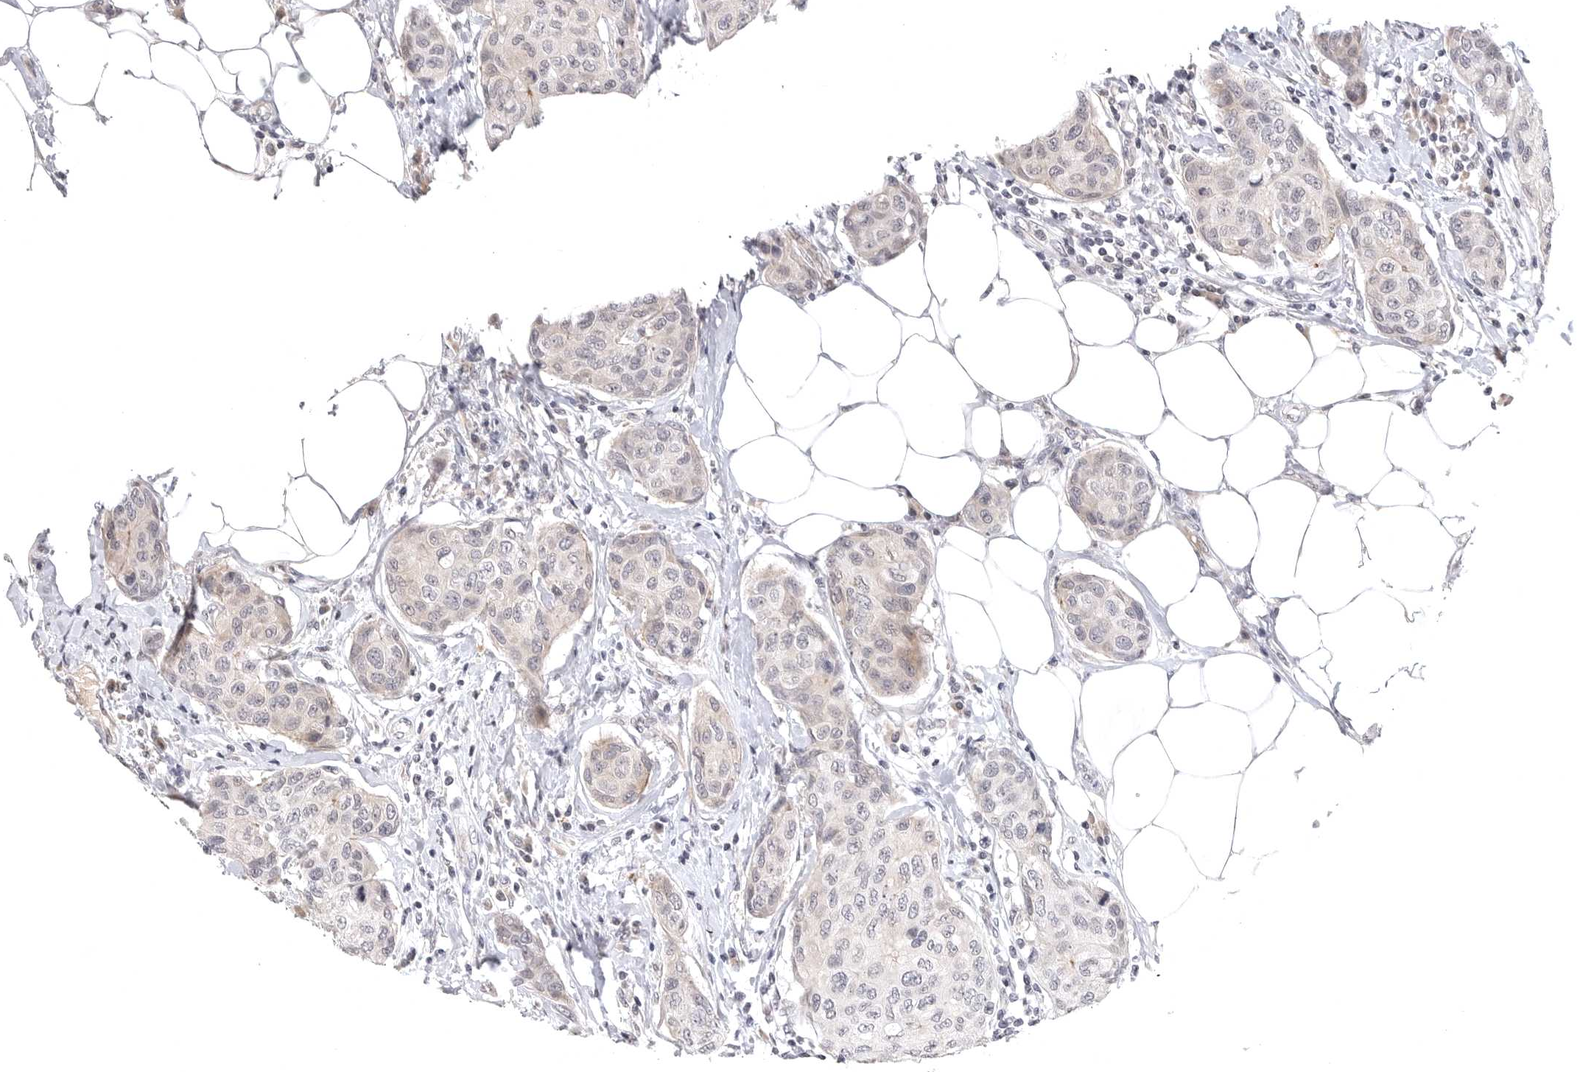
{"staining": {"intensity": "negative", "quantity": "none", "location": "none"}, "tissue": "breast cancer", "cell_type": "Tumor cells", "image_type": "cancer", "snomed": [{"axis": "morphology", "description": "Duct carcinoma"}, {"axis": "topography", "description": "Breast"}], "caption": "Immunohistochemistry (IHC) of breast cancer (intraductal carcinoma) shows no staining in tumor cells.", "gene": "CD300LD", "patient": {"sex": "female", "age": 80}}